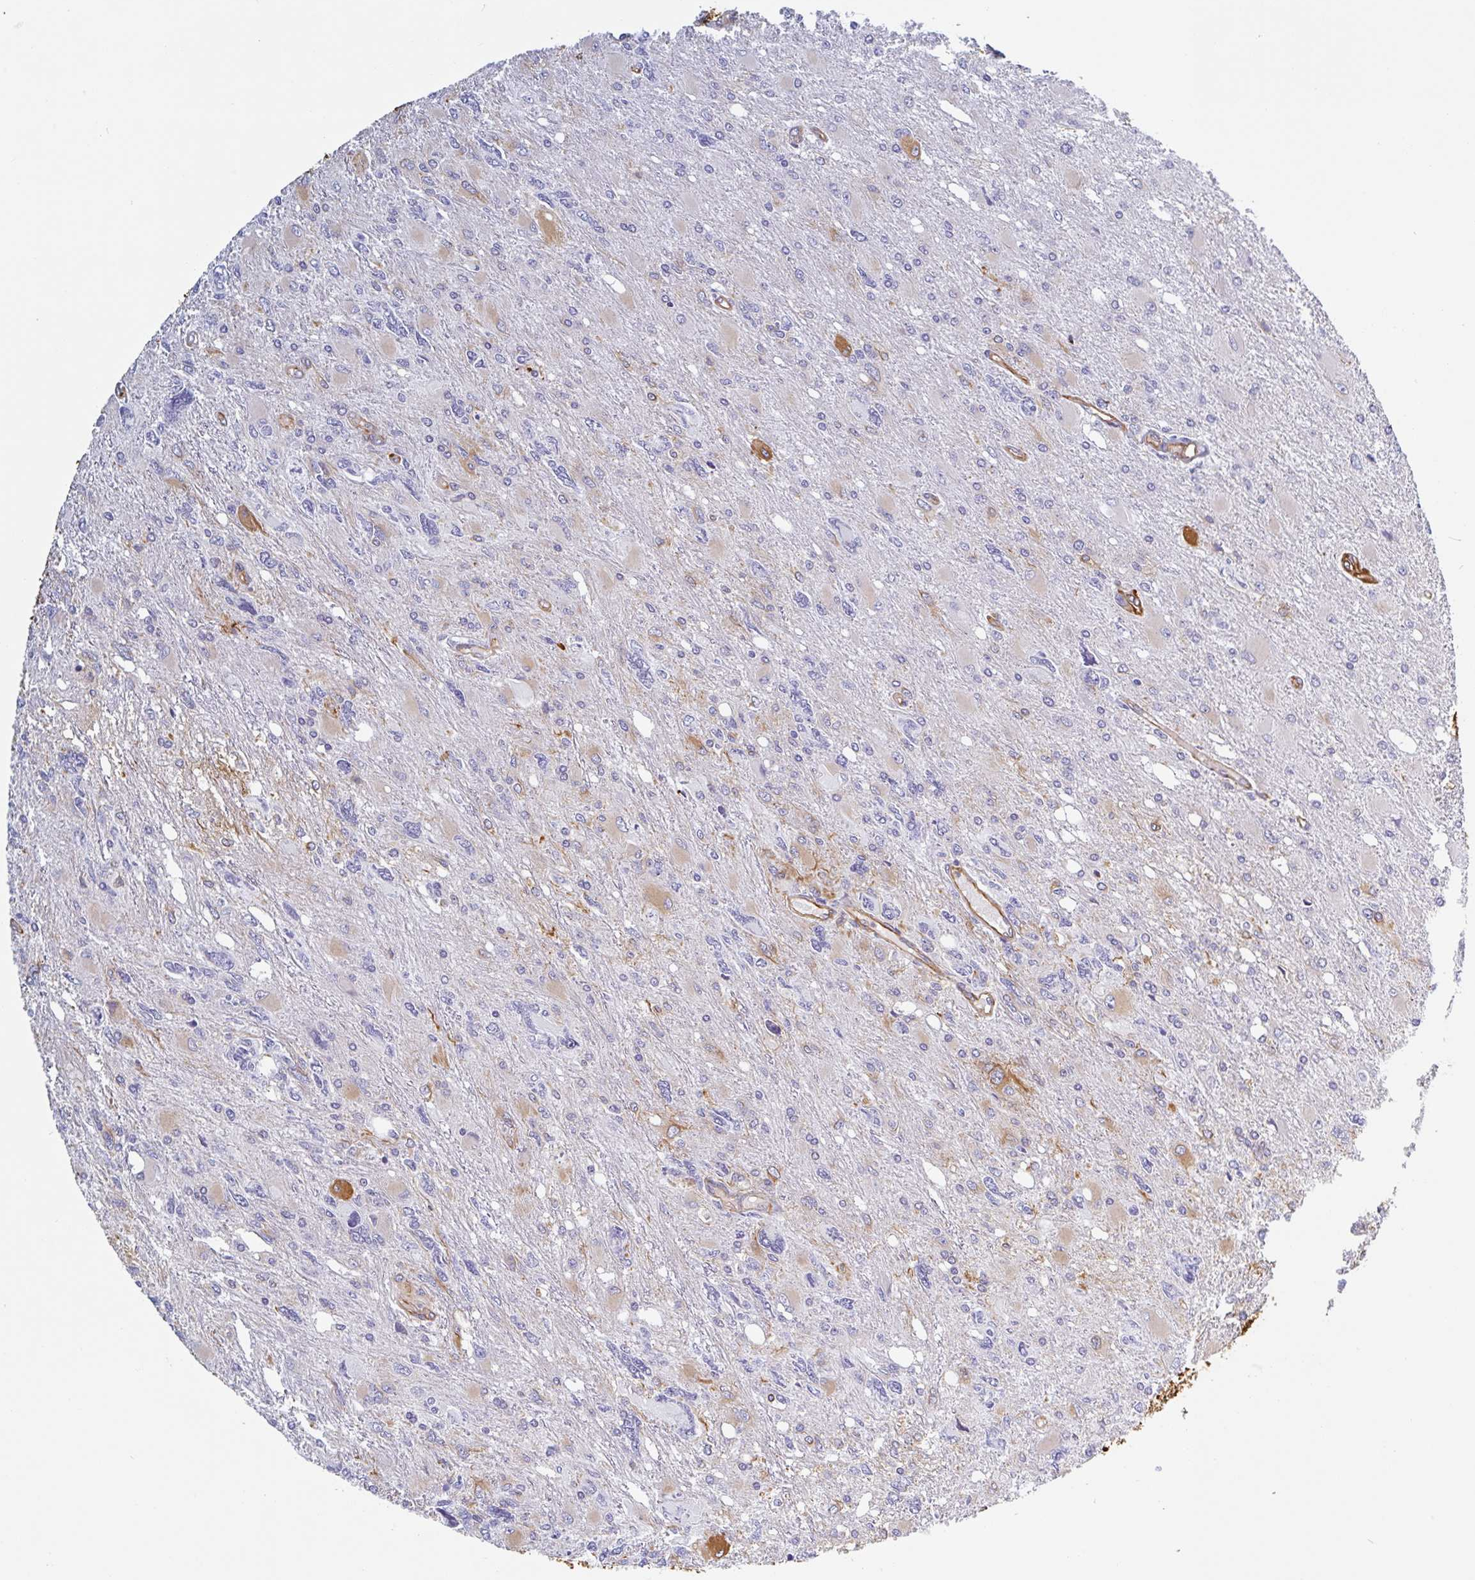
{"staining": {"intensity": "negative", "quantity": "none", "location": "none"}, "tissue": "glioma", "cell_type": "Tumor cells", "image_type": "cancer", "snomed": [{"axis": "morphology", "description": "Glioma, malignant, High grade"}, {"axis": "topography", "description": "Brain"}], "caption": "DAB (3,3'-diaminobenzidine) immunohistochemical staining of human malignant glioma (high-grade) shows no significant expression in tumor cells.", "gene": "PPFIA1", "patient": {"sex": "male", "age": 67}}